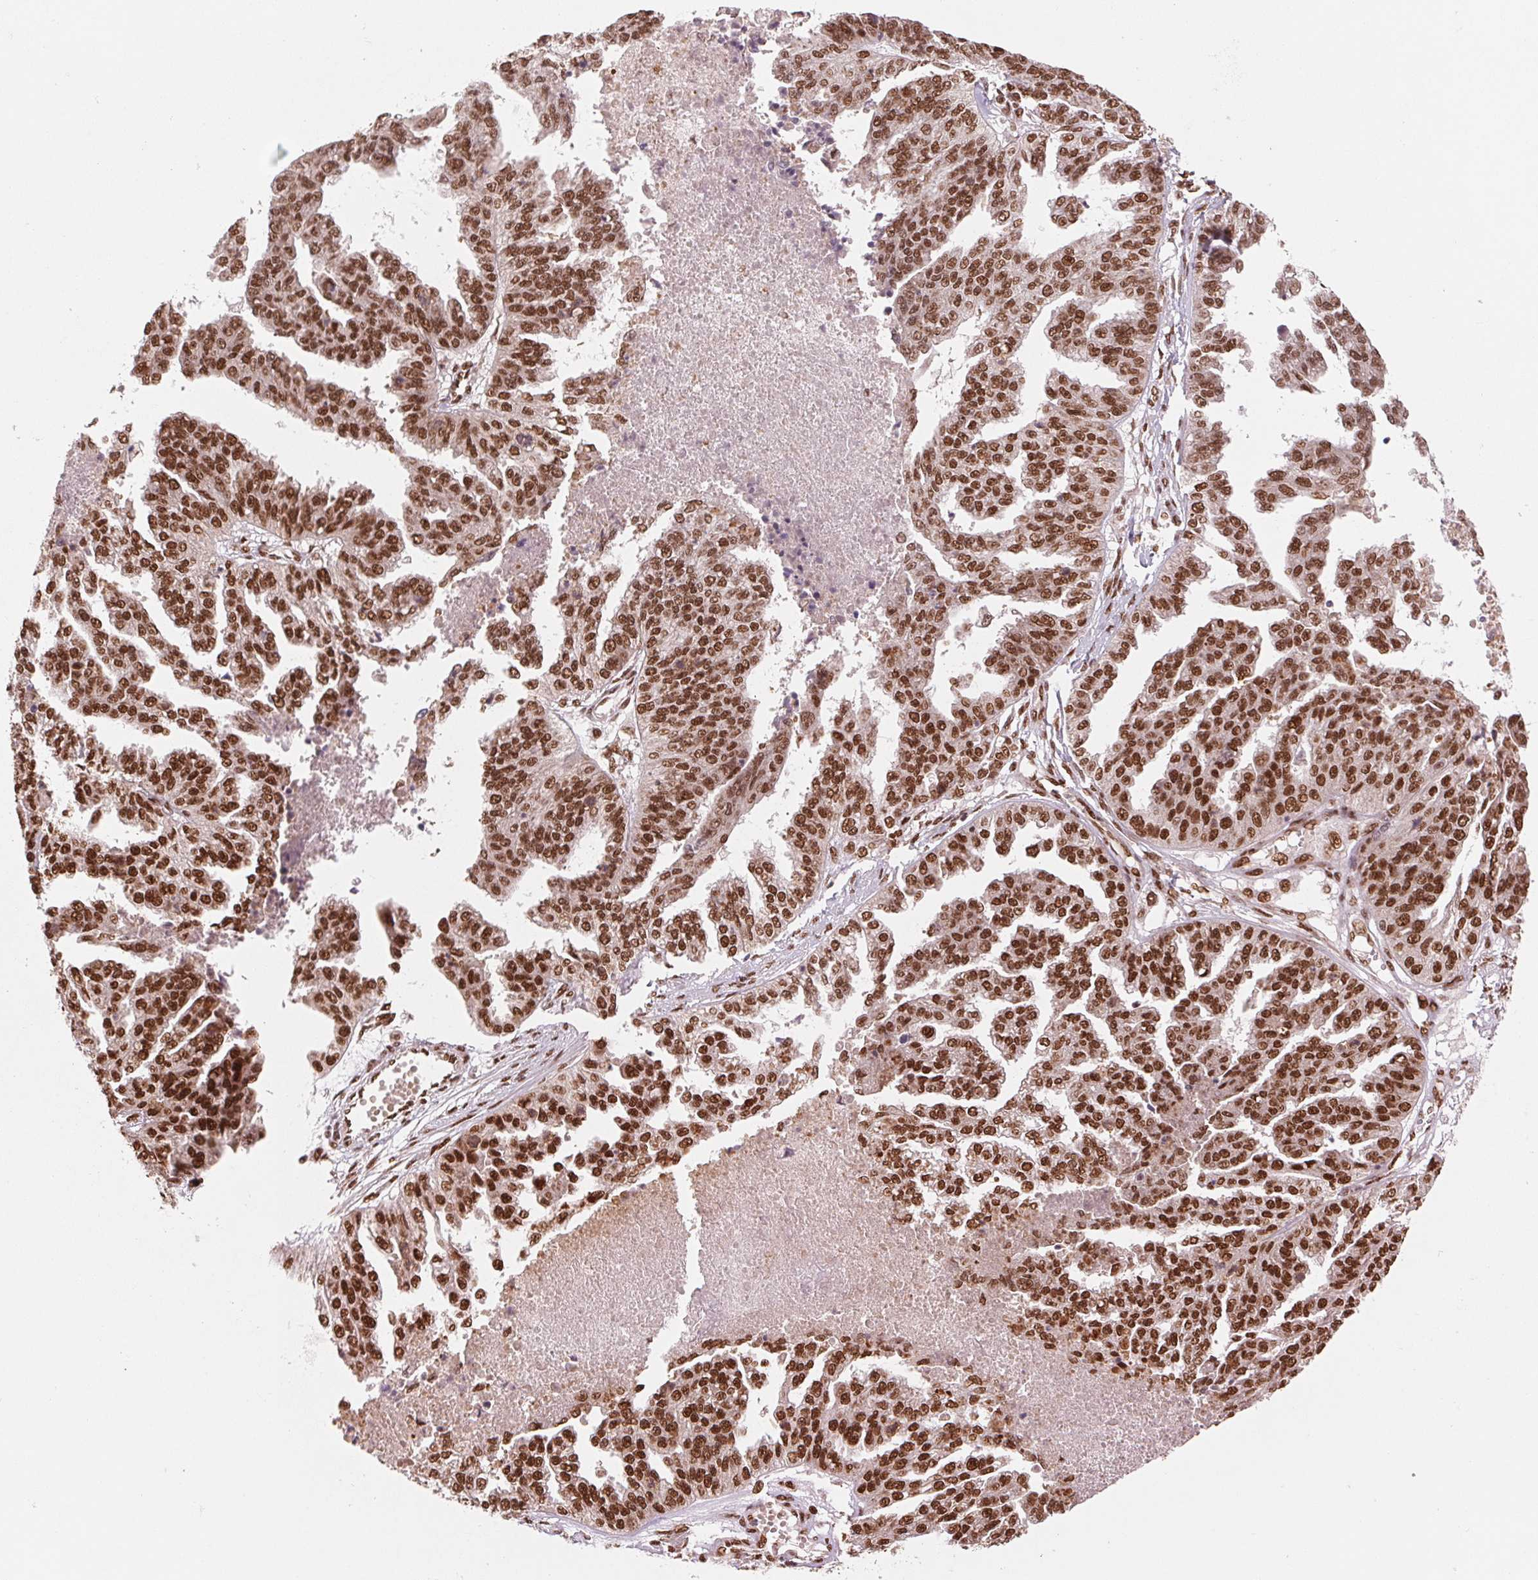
{"staining": {"intensity": "strong", "quantity": ">75%", "location": "nuclear"}, "tissue": "ovarian cancer", "cell_type": "Tumor cells", "image_type": "cancer", "snomed": [{"axis": "morphology", "description": "Cystadenocarcinoma, serous, NOS"}, {"axis": "topography", "description": "Ovary"}], "caption": "Ovarian serous cystadenocarcinoma stained with a protein marker shows strong staining in tumor cells.", "gene": "TTLL9", "patient": {"sex": "female", "age": 58}}